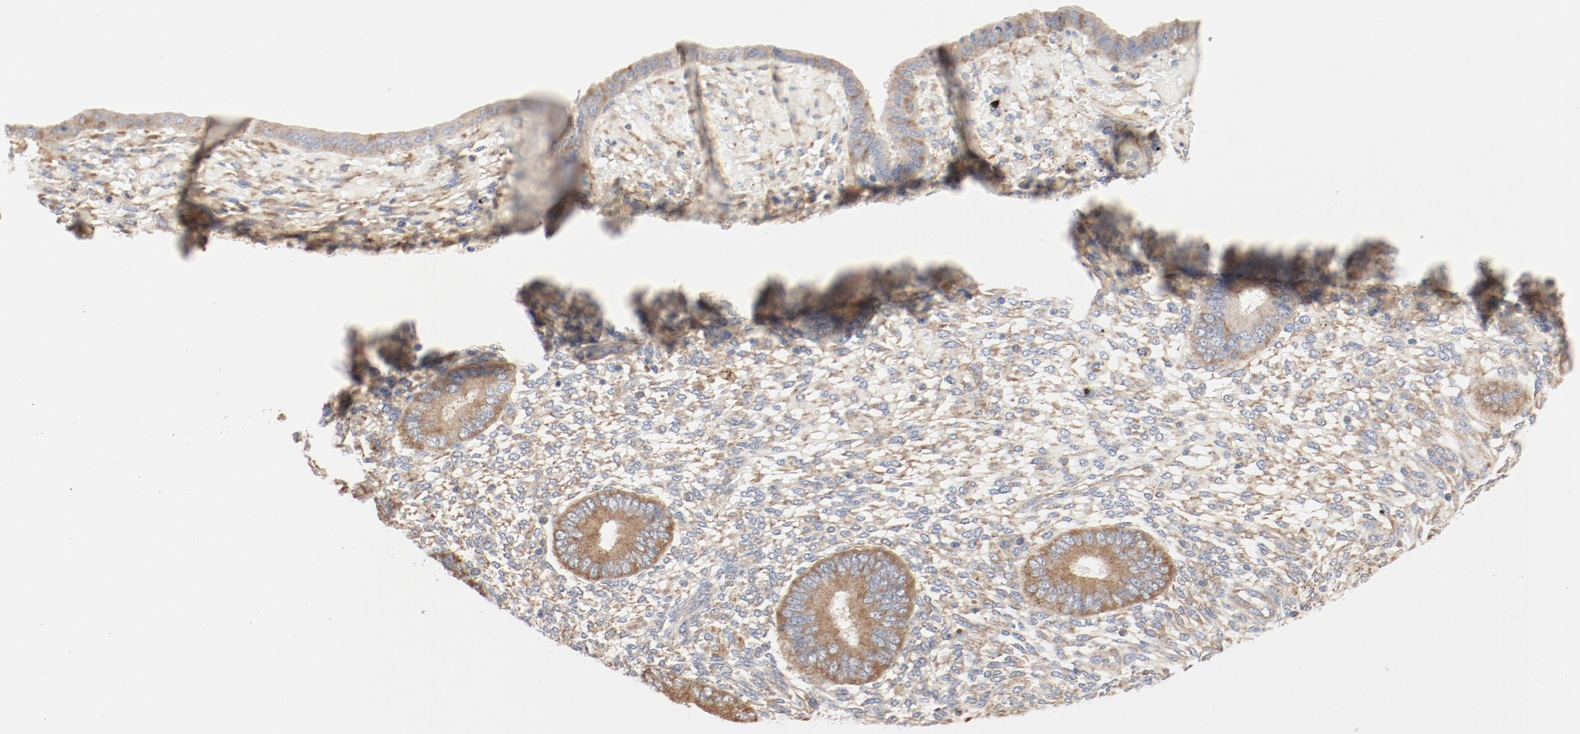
{"staining": {"intensity": "moderate", "quantity": "25%-75%", "location": "cytoplasmic/membranous"}, "tissue": "endometrium", "cell_type": "Cells in endometrial stroma", "image_type": "normal", "snomed": [{"axis": "morphology", "description": "Normal tissue, NOS"}, {"axis": "topography", "description": "Endometrium"}], "caption": "Unremarkable endometrium shows moderate cytoplasmic/membranous expression in approximately 25%-75% of cells in endometrial stroma, visualized by immunohistochemistry. The staining is performed using DAB (3,3'-diaminobenzidine) brown chromogen to label protein expression. The nuclei are counter-stained blue using hematoxylin.", "gene": "RPS6", "patient": {"sex": "female", "age": 42}}